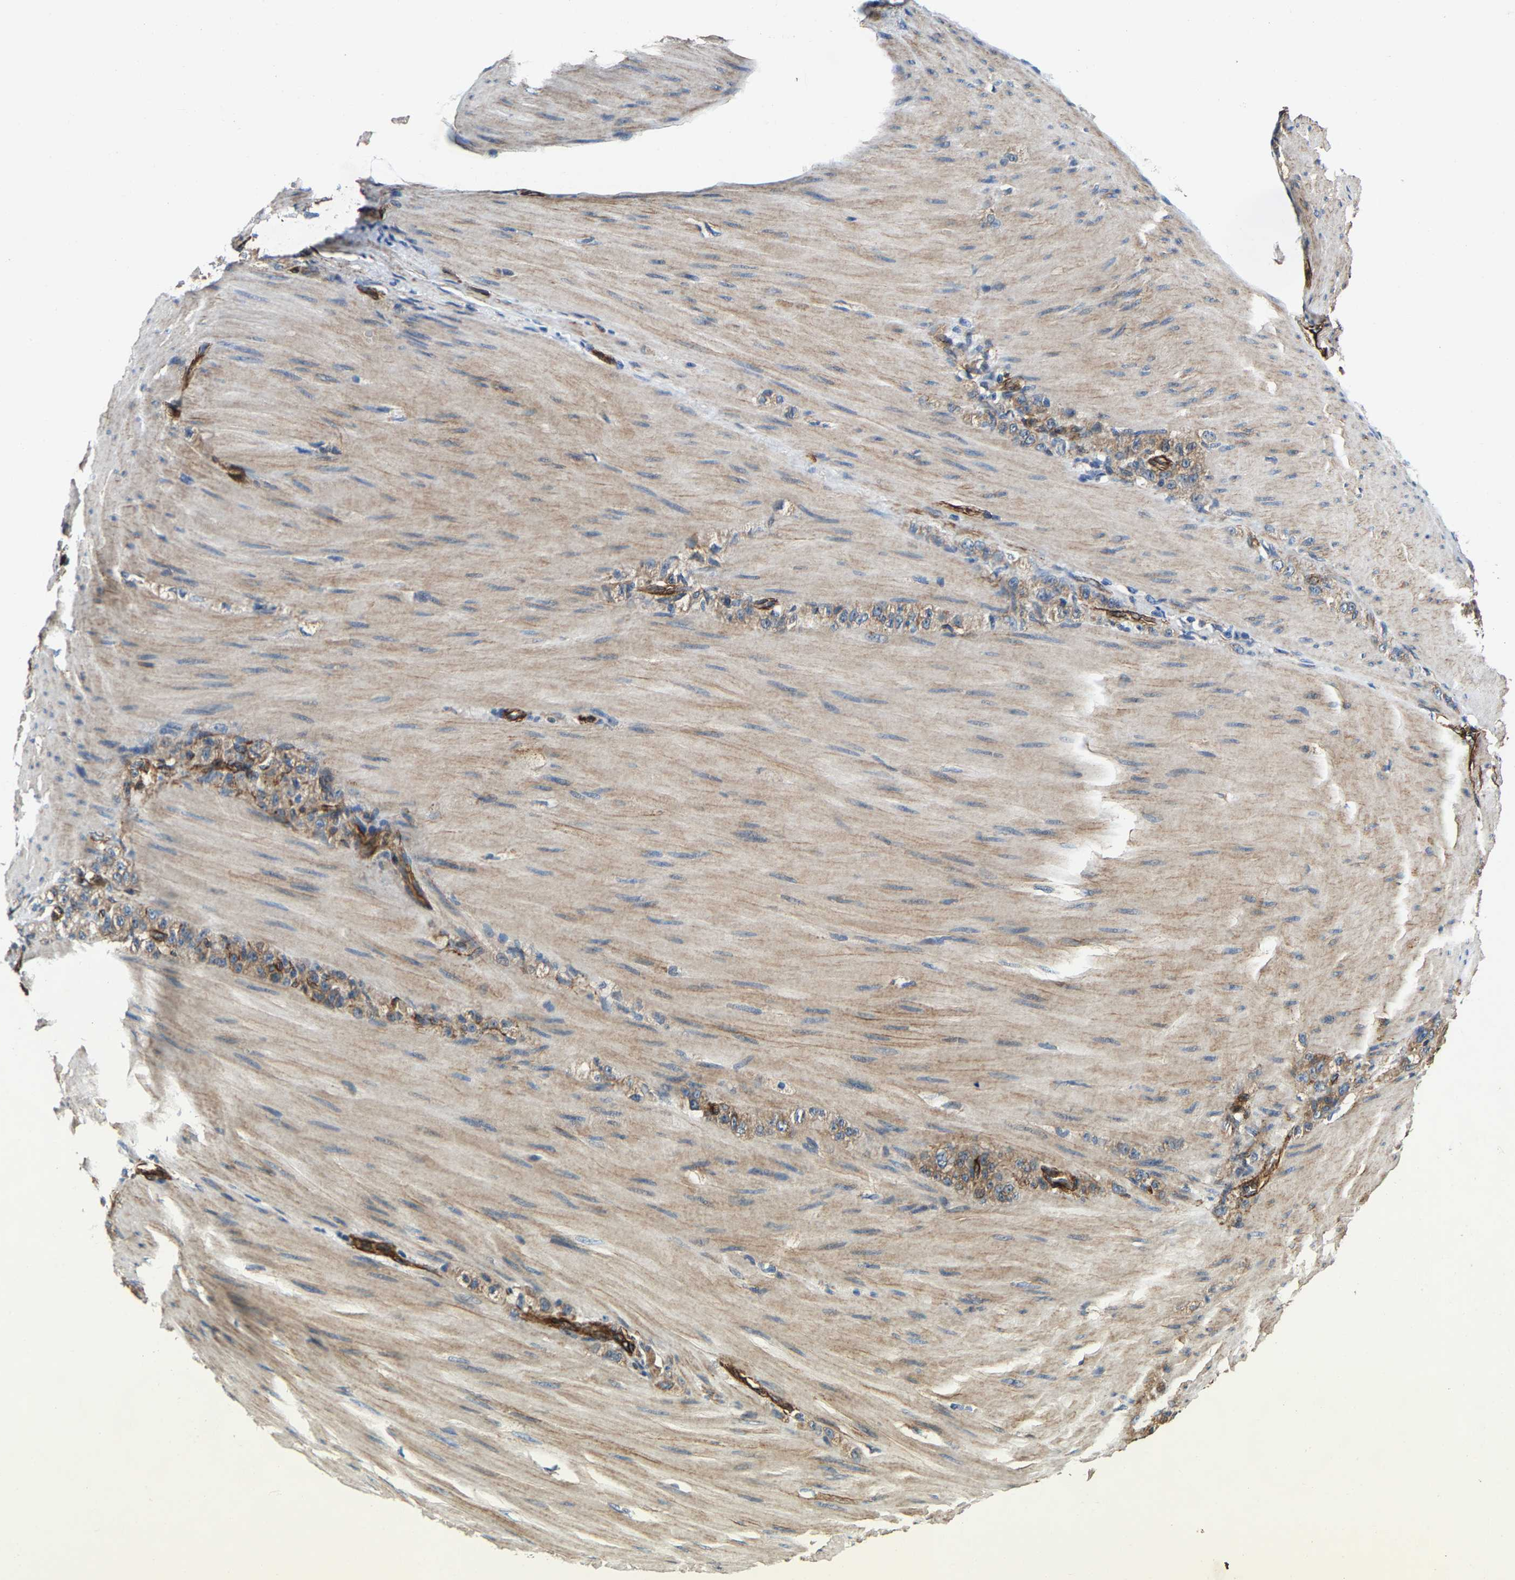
{"staining": {"intensity": "moderate", "quantity": ">75%", "location": "cytoplasmic/membranous"}, "tissue": "stomach cancer", "cell_type": "Tumor cells", "image_type": "cancer", "snomed": [{"axis": "morphology", "description": "Normal tissue, NOS"}, {"axis": "morphology", "description": "Adenocarcinoma, NOS"}, {"axis": "topography", "description": "Stomach"}], "caption": "A brown stain highlights moderate cytoplasmic/membranous expression of a protein in stomach adenocarcinoma tumor cells. (IHC, brightfield microscopy, high magnification).", "gene": "GFRA3", "patient": {"sex": "male", "age": 82}}